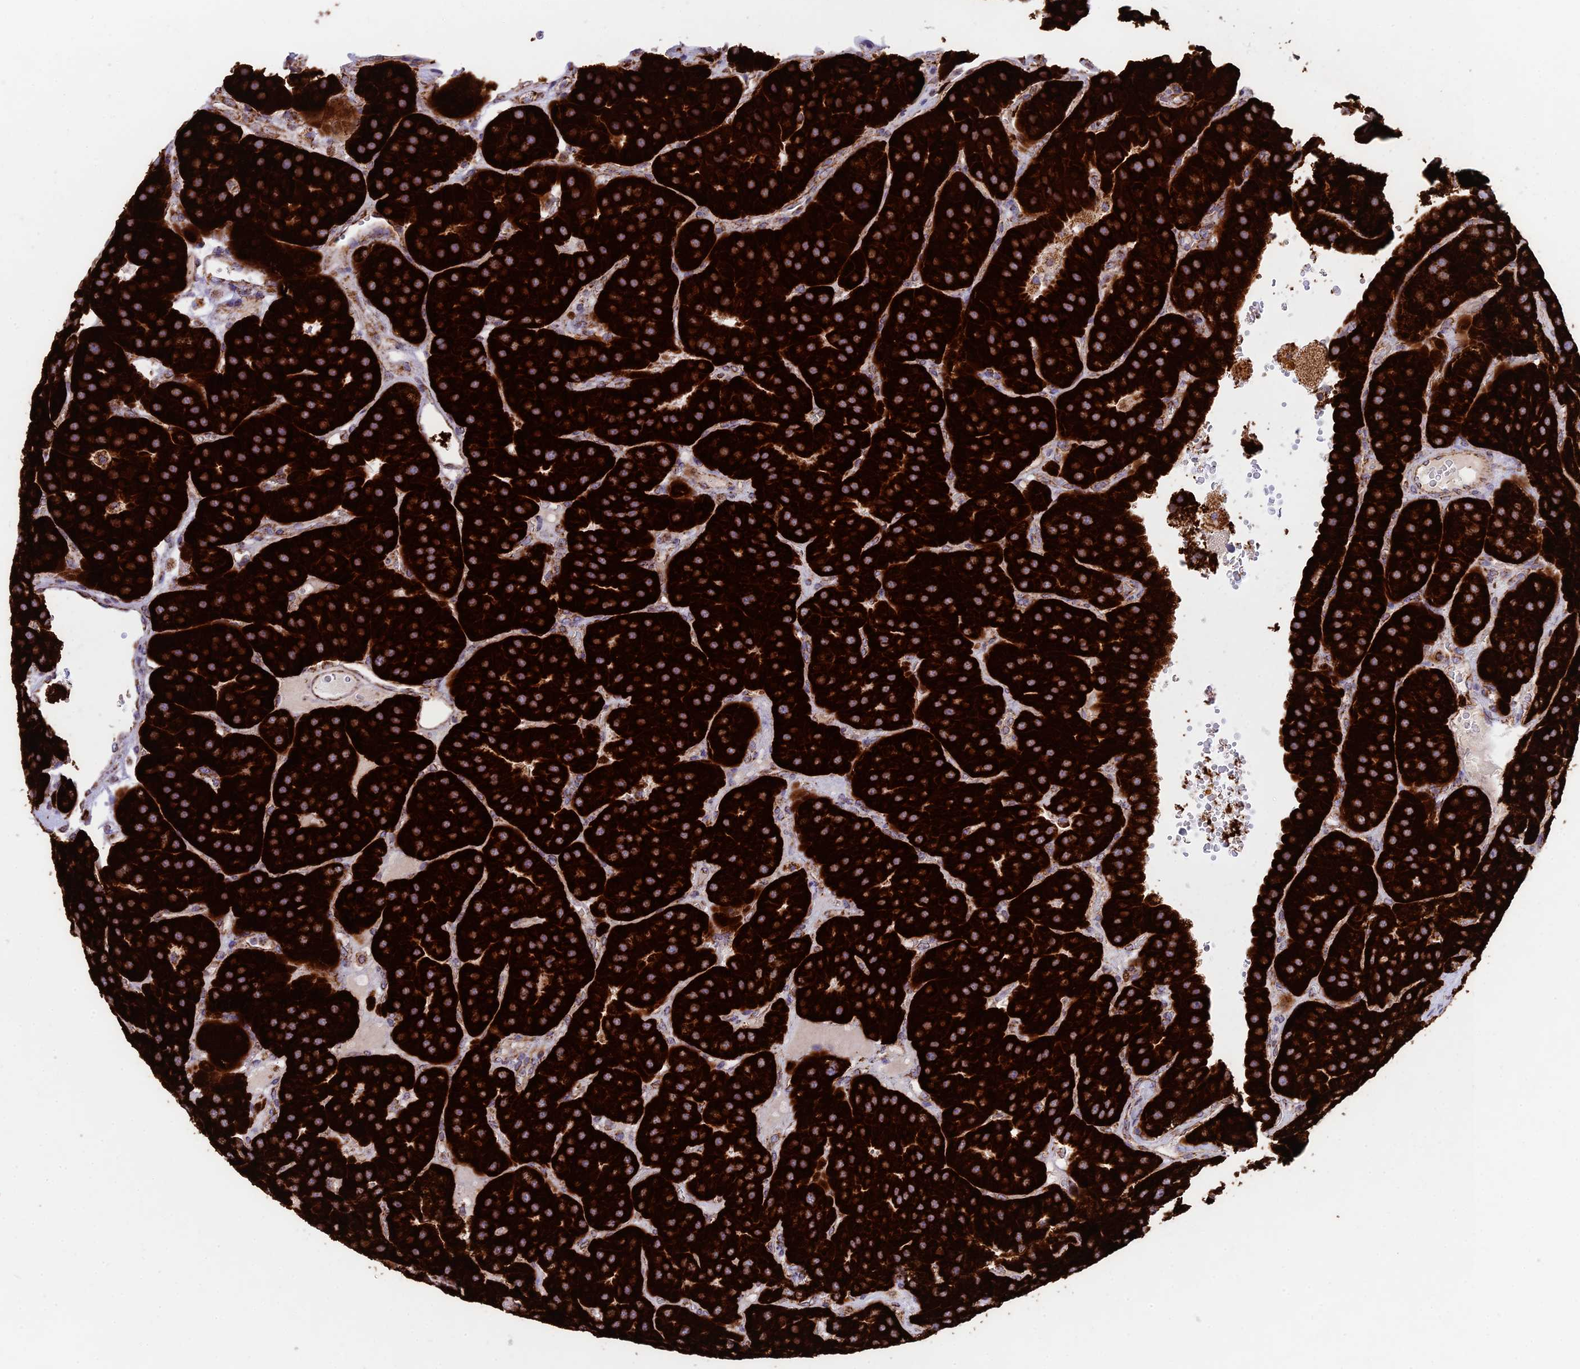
{"staining": {"intensity": "strong", "quantity": ">75%", "location": "cytoplasmic/membranous"}, "tissue": "parathyroid gland", "cell_type": "Glandular cells", "image_type": "normal", "snomed": [{"axis": "morphology", "description": "Normal tissue, NOS"}, {"axis": "morphology", "description": "Adenoma, NOS"}, {"axis": "topography", "description": "Parathyroid gland"}], "caption": "Human parathyroid gland stained for a protein (brown) demonstrates strong cytoplasmic/membranous positive positivity in approximately >75% of glandular cells.", "gene": "CHCHD3", "patient": {"sex": "female", "age": 86}}